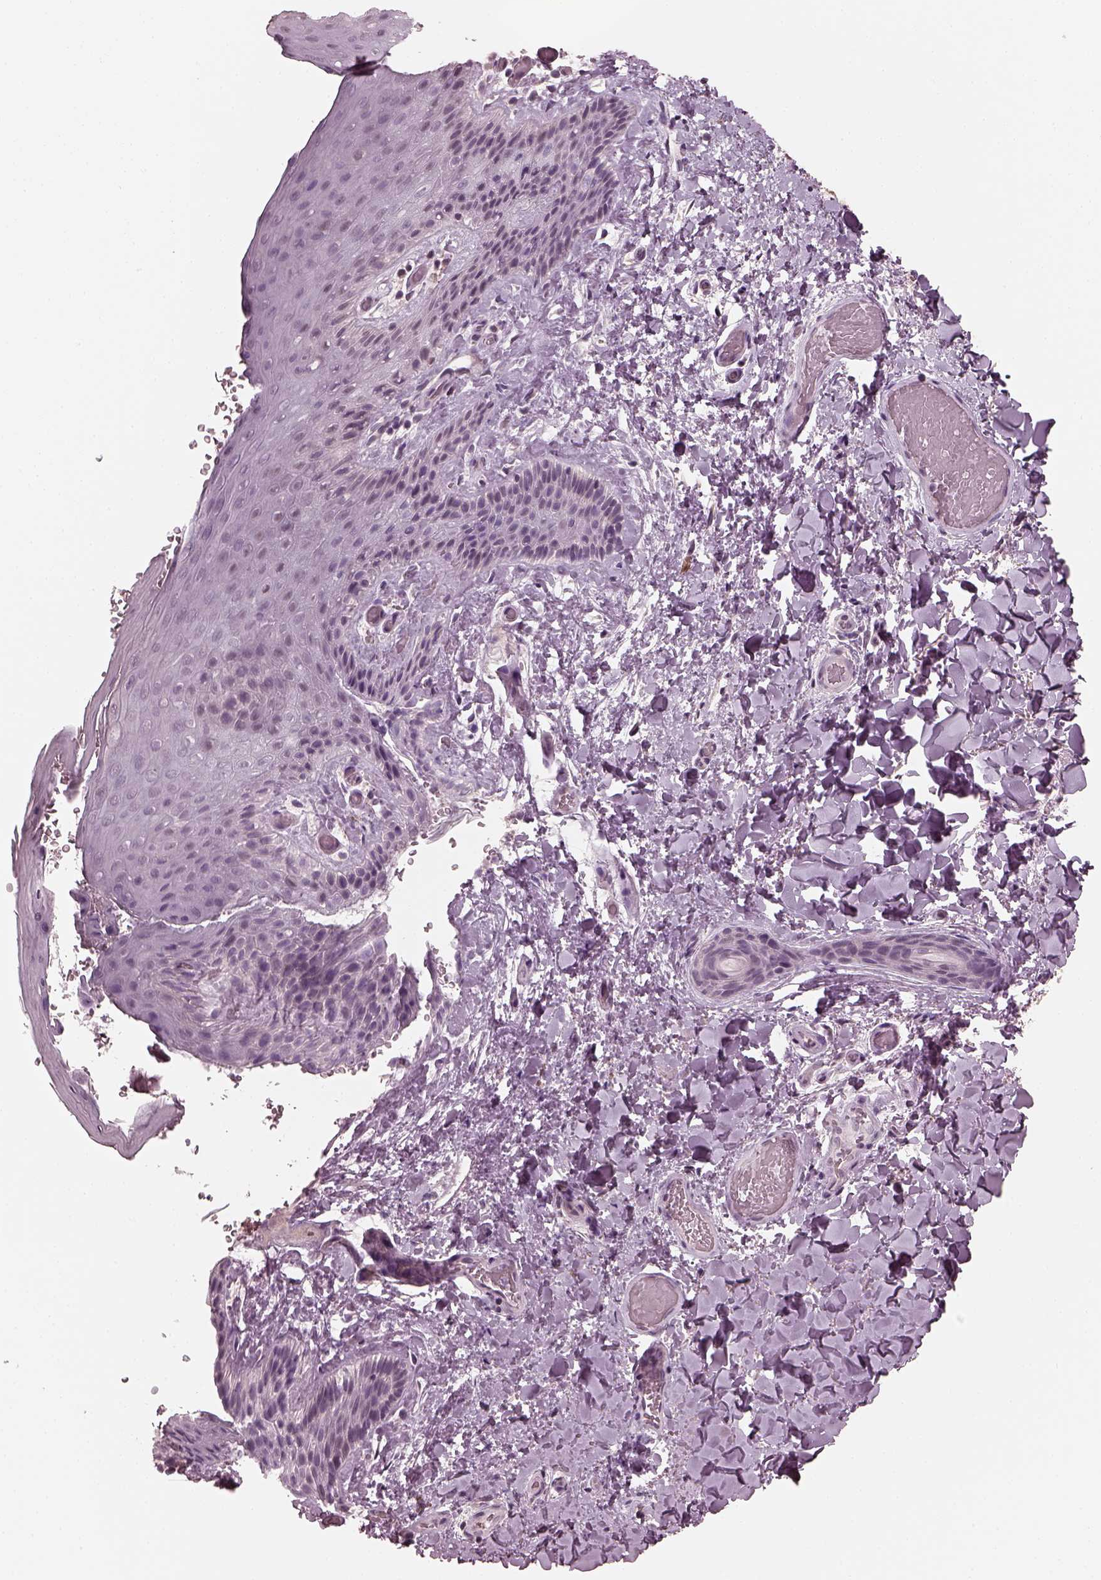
{"staining": {"intensity": "negative", "quantity": "none", "location": "none"}, "tissue": "skin", "cell_type": "Epidermal cells", "image_type": "normal", "snomed": [{"axis": "morphology", "description": "Normal tissue, NOS"}, {"axis": "topography", "description": "Anal"}], "caption": "Immunohistochemistry (IHC) histopathology image of benign human skin stained for a protein (brown), which displays no positivity in epidermal cells.", "gene": "OPTC", "patient": {"sex": "male", "age": 36}}